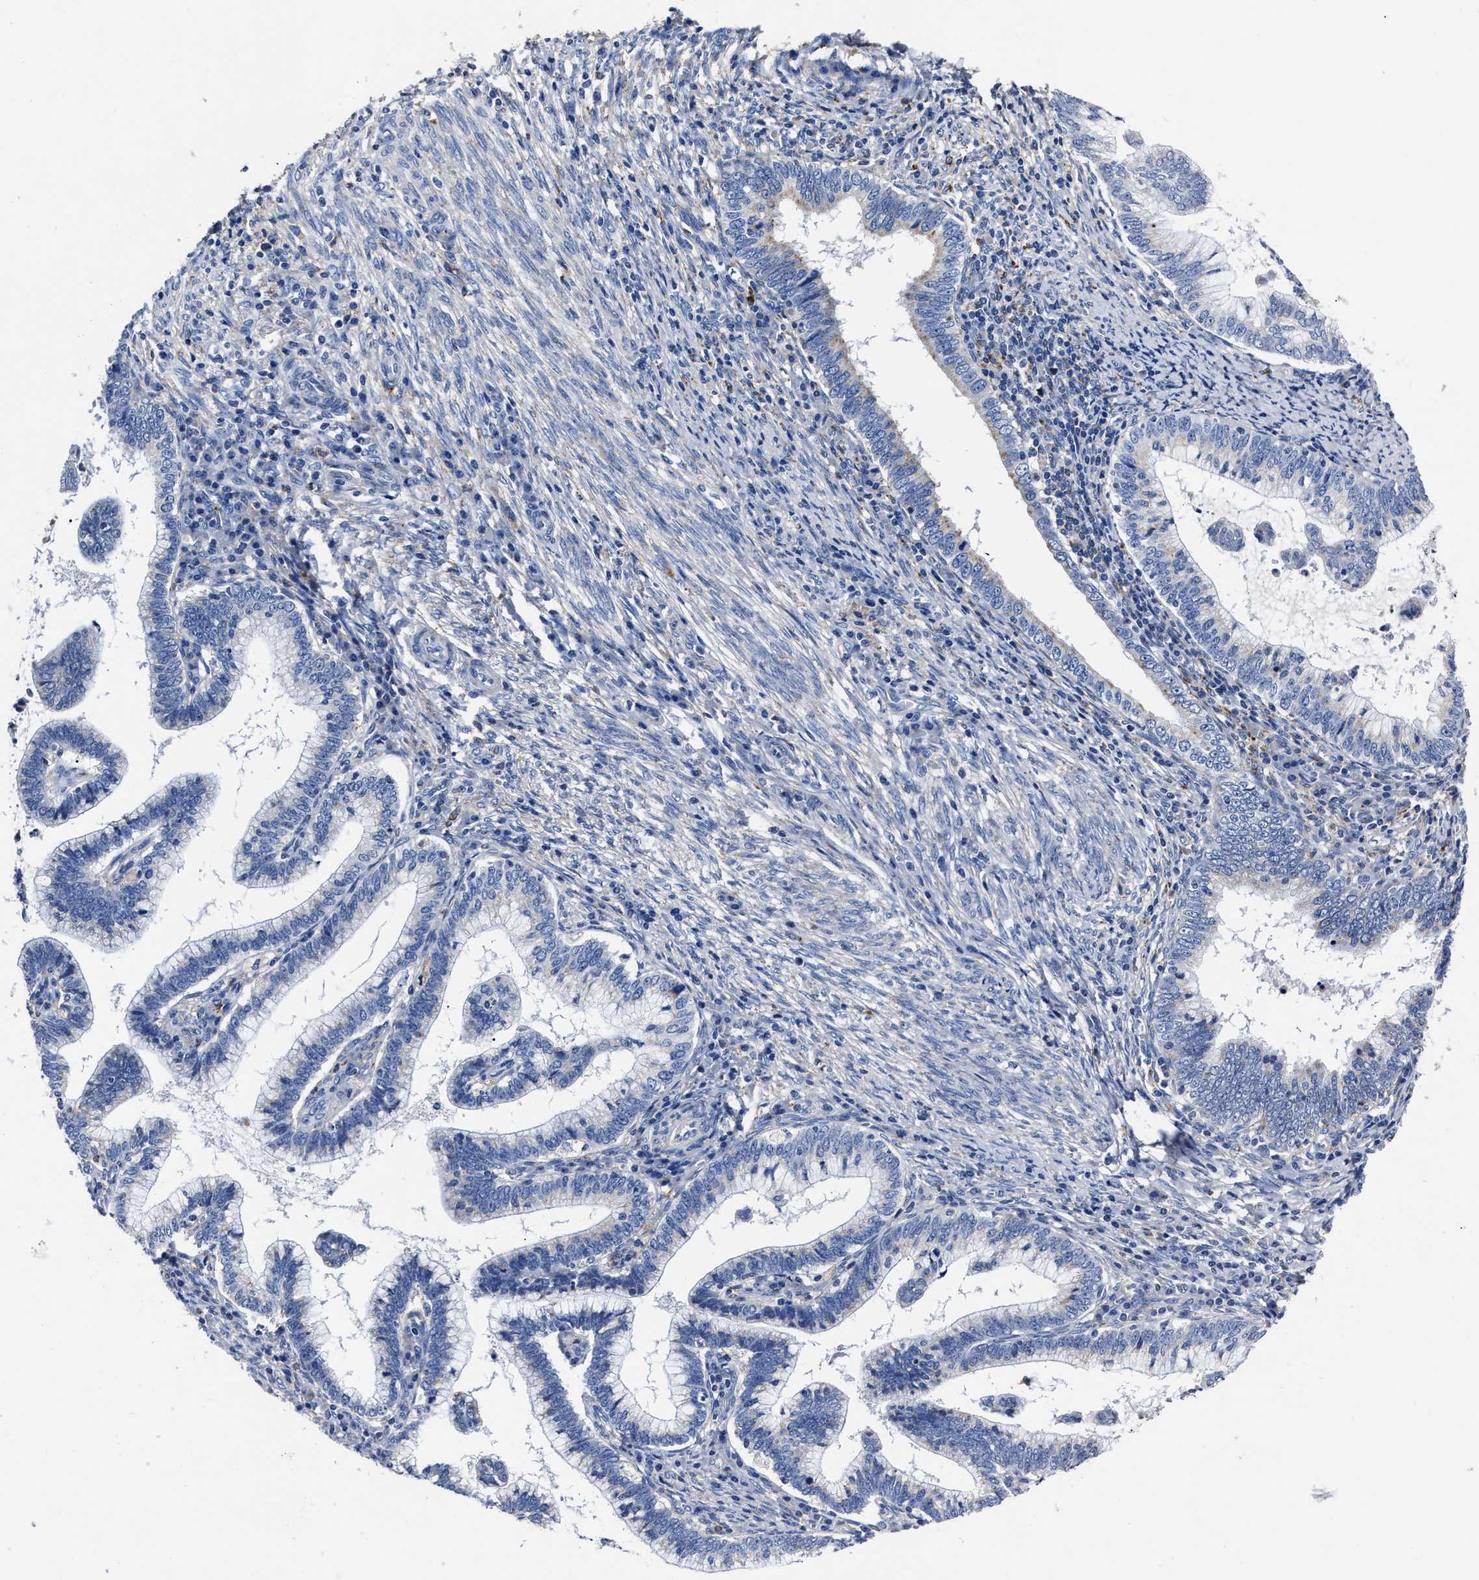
{"staining": {"intensity": "negative", "quantity": "none", "location": "none"}, "tissue": "cervical cancer", "cell_type": "Tumor cells", "image_type": "cancer", "snomed": [{"axis": "morphology", "description": "Adenocarcinoma, NOS"}, {"axis": "topography", "description": "Cervix"}], "caption": "Cervical cancer was stained to show a protein in brown. There is no significant staining in tumor cells.", "gene": "LAMTOR4", "patient": {"sex": "female", "age": 36}}